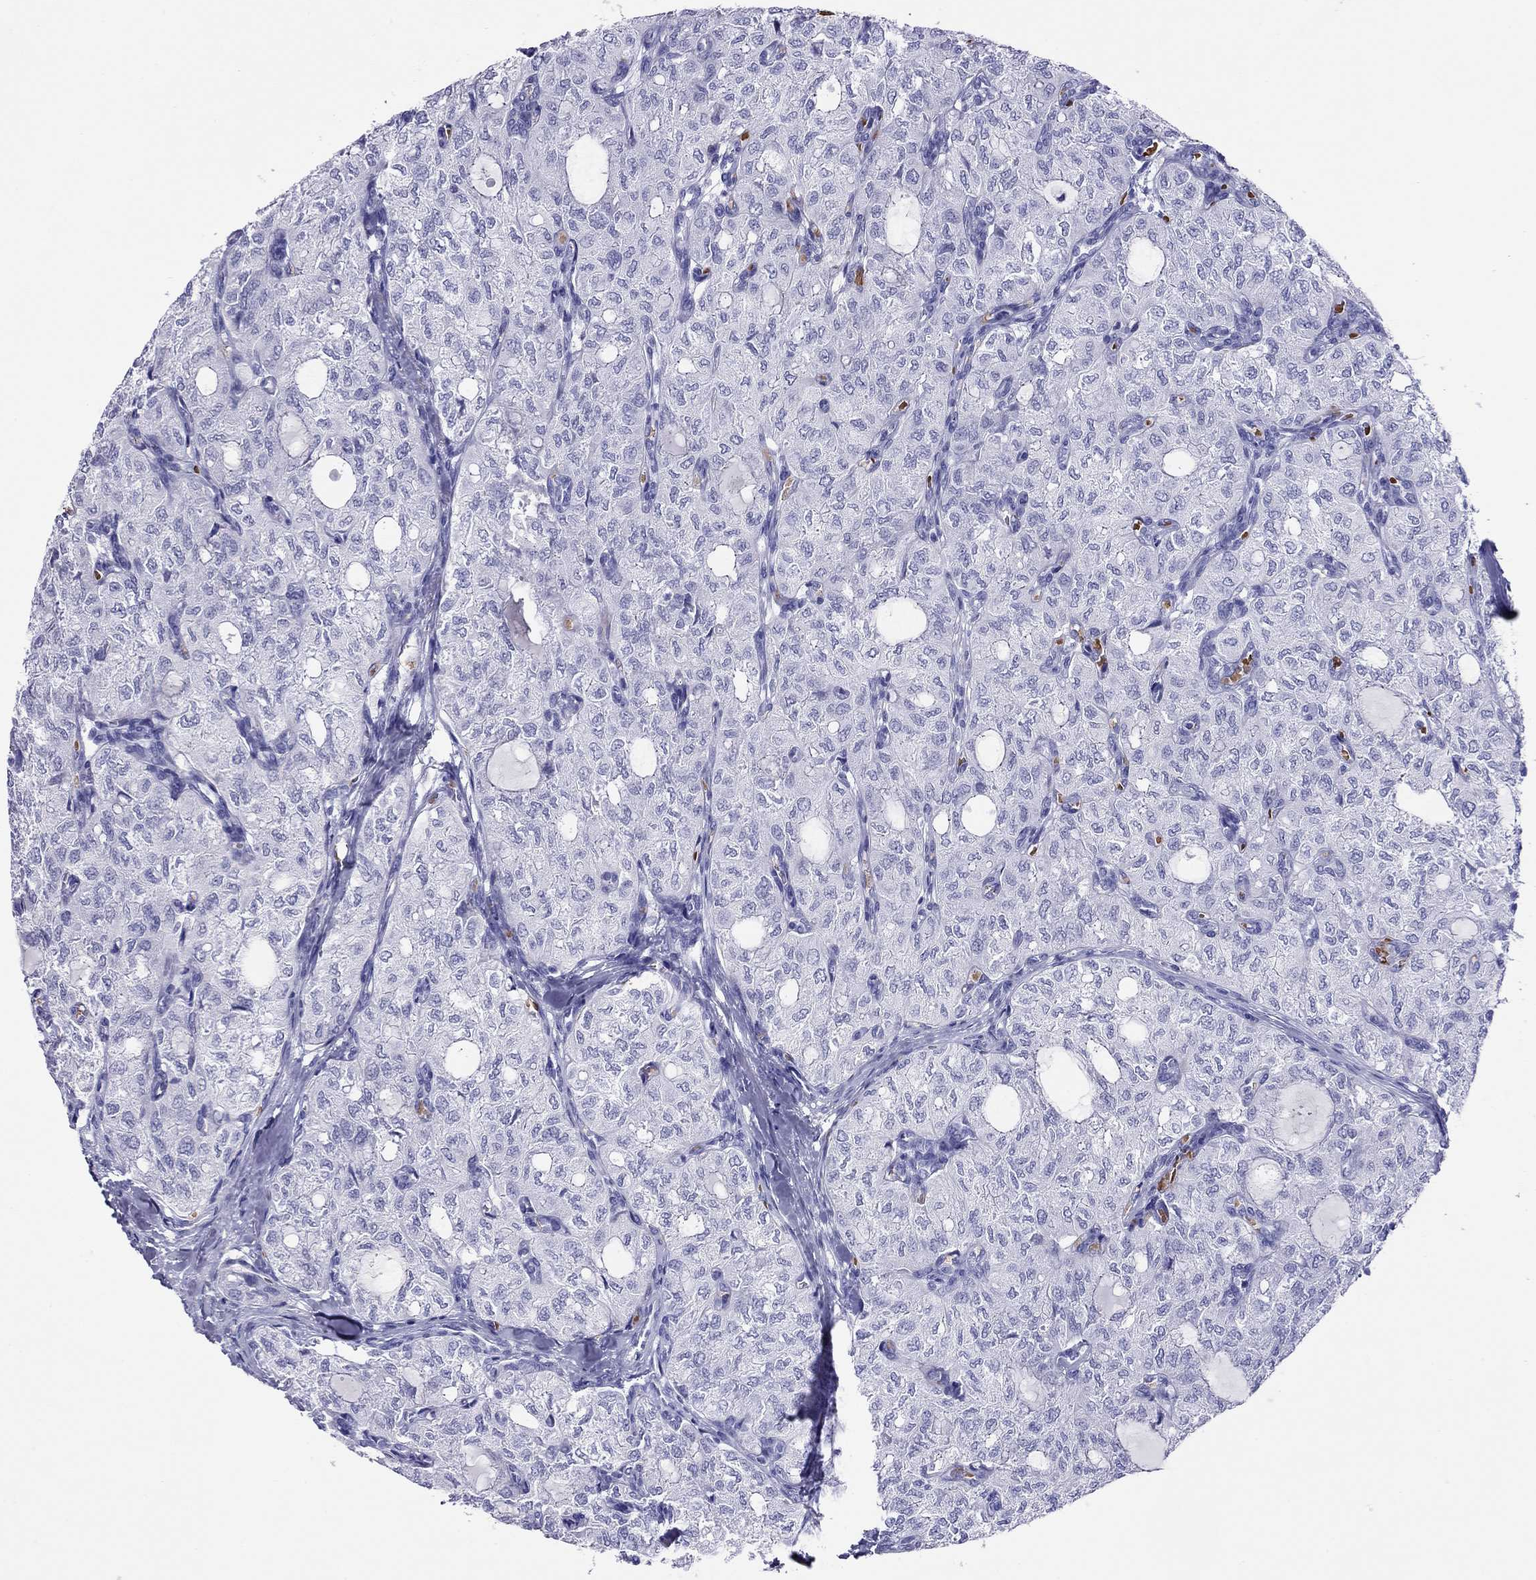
{"staining": {"intensity": "negative", "quantity": "none", "location": "none"}, "tissue": "thyroid cancer", "cell_type": "Tumor cells", "image_type": "cancer", "snomed": [{"axis": "morphology", "description": "Follicular adenoma carcinoma, NOS"}, {"axis": "topography", "description": "Thyroid gland"}], "caption": "This is a micrograph of immunohistochemistry (IHC) staining of follicular adenoma carcinoma (thyroid), which shows no expression in tumor cells.", "gene": "PTPRN", "patient": {"sex": "male", "age": 75}}